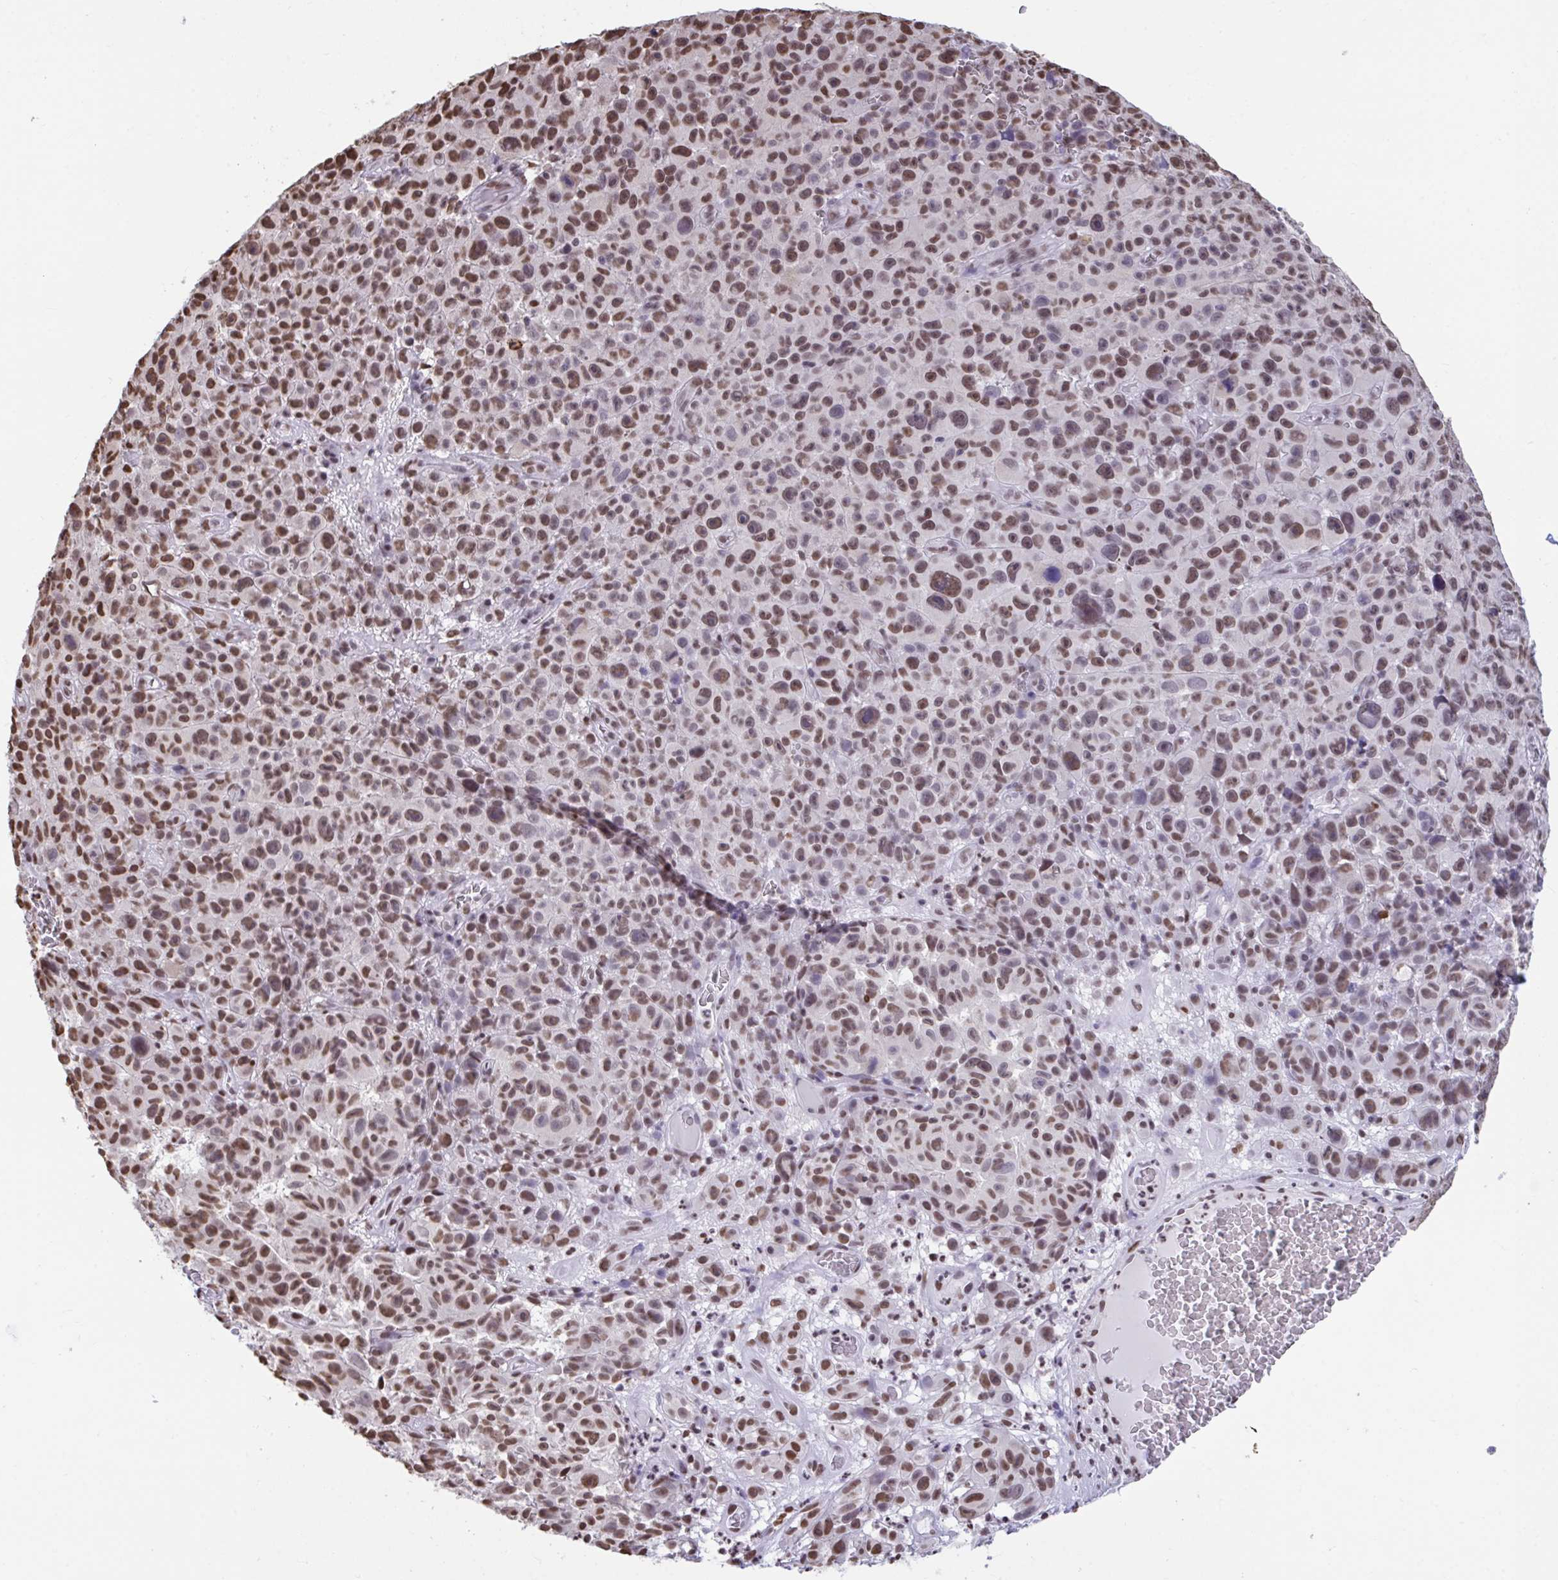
{"staining": {"intensity": "moderate", "quantity": ">75%", "location": "nuclear"}, "tissue": "melanoma", "cell_type": "Tumor cells", "image_type": "cancer", "snomed": [{"axis": "morphology", "description": "Malignant melanoma, NOS"}, {"axis": "topography", "description": "Skin"}], "caption": "Immunohistochemical staining of malignant melanoma reveals moderate nuclear protein positivity in approximately >75% of tumor cells. The protein is stained brown, and the nuclei are stained in blue (DAB (3,3'-diaminobenzidine) IHC with brightfield microscopy, high magnification).", "gene": "HNRNPDL", "patient": {"sex": "female", "age": 82}}